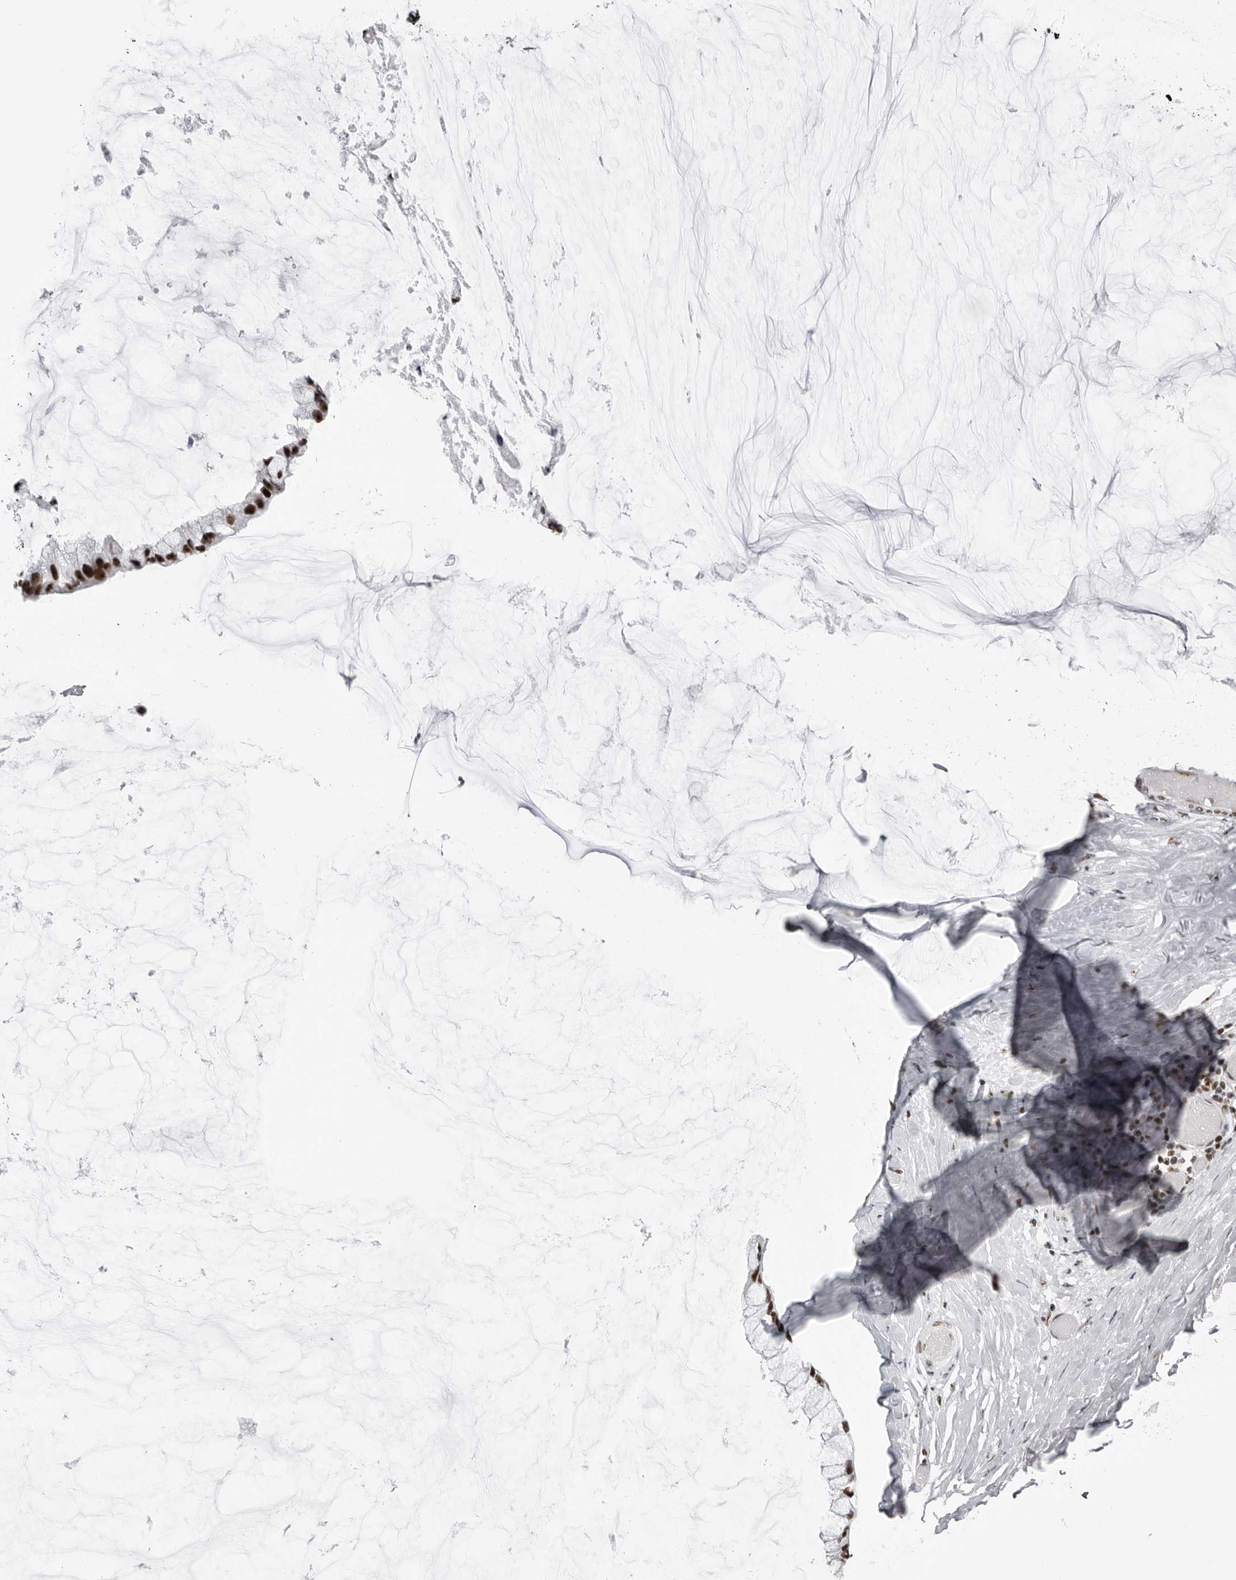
{"staining": {"intensity": "strong", "quantity": ">75%", "location": "nuclear"}, "tissue": "ovarian cancer", "cell_type": "Tumor cells", "image_type": "cancer", "snomed": [{"axis": "morphology", "description": "Cystadenocarcinoma, mucinous, NOS"}, {"axis": "topography", "description": "Ovary"}], "caption": "The image exhibits staining of ovarian cancer, revealing strong nuclear protein expression (brown color) within tumor cells. Ihc stains the protein of interest in brown and the nuclei are stained blue.", "gene": "DHX9", "patient": {"sex": "female", "age": 39}}